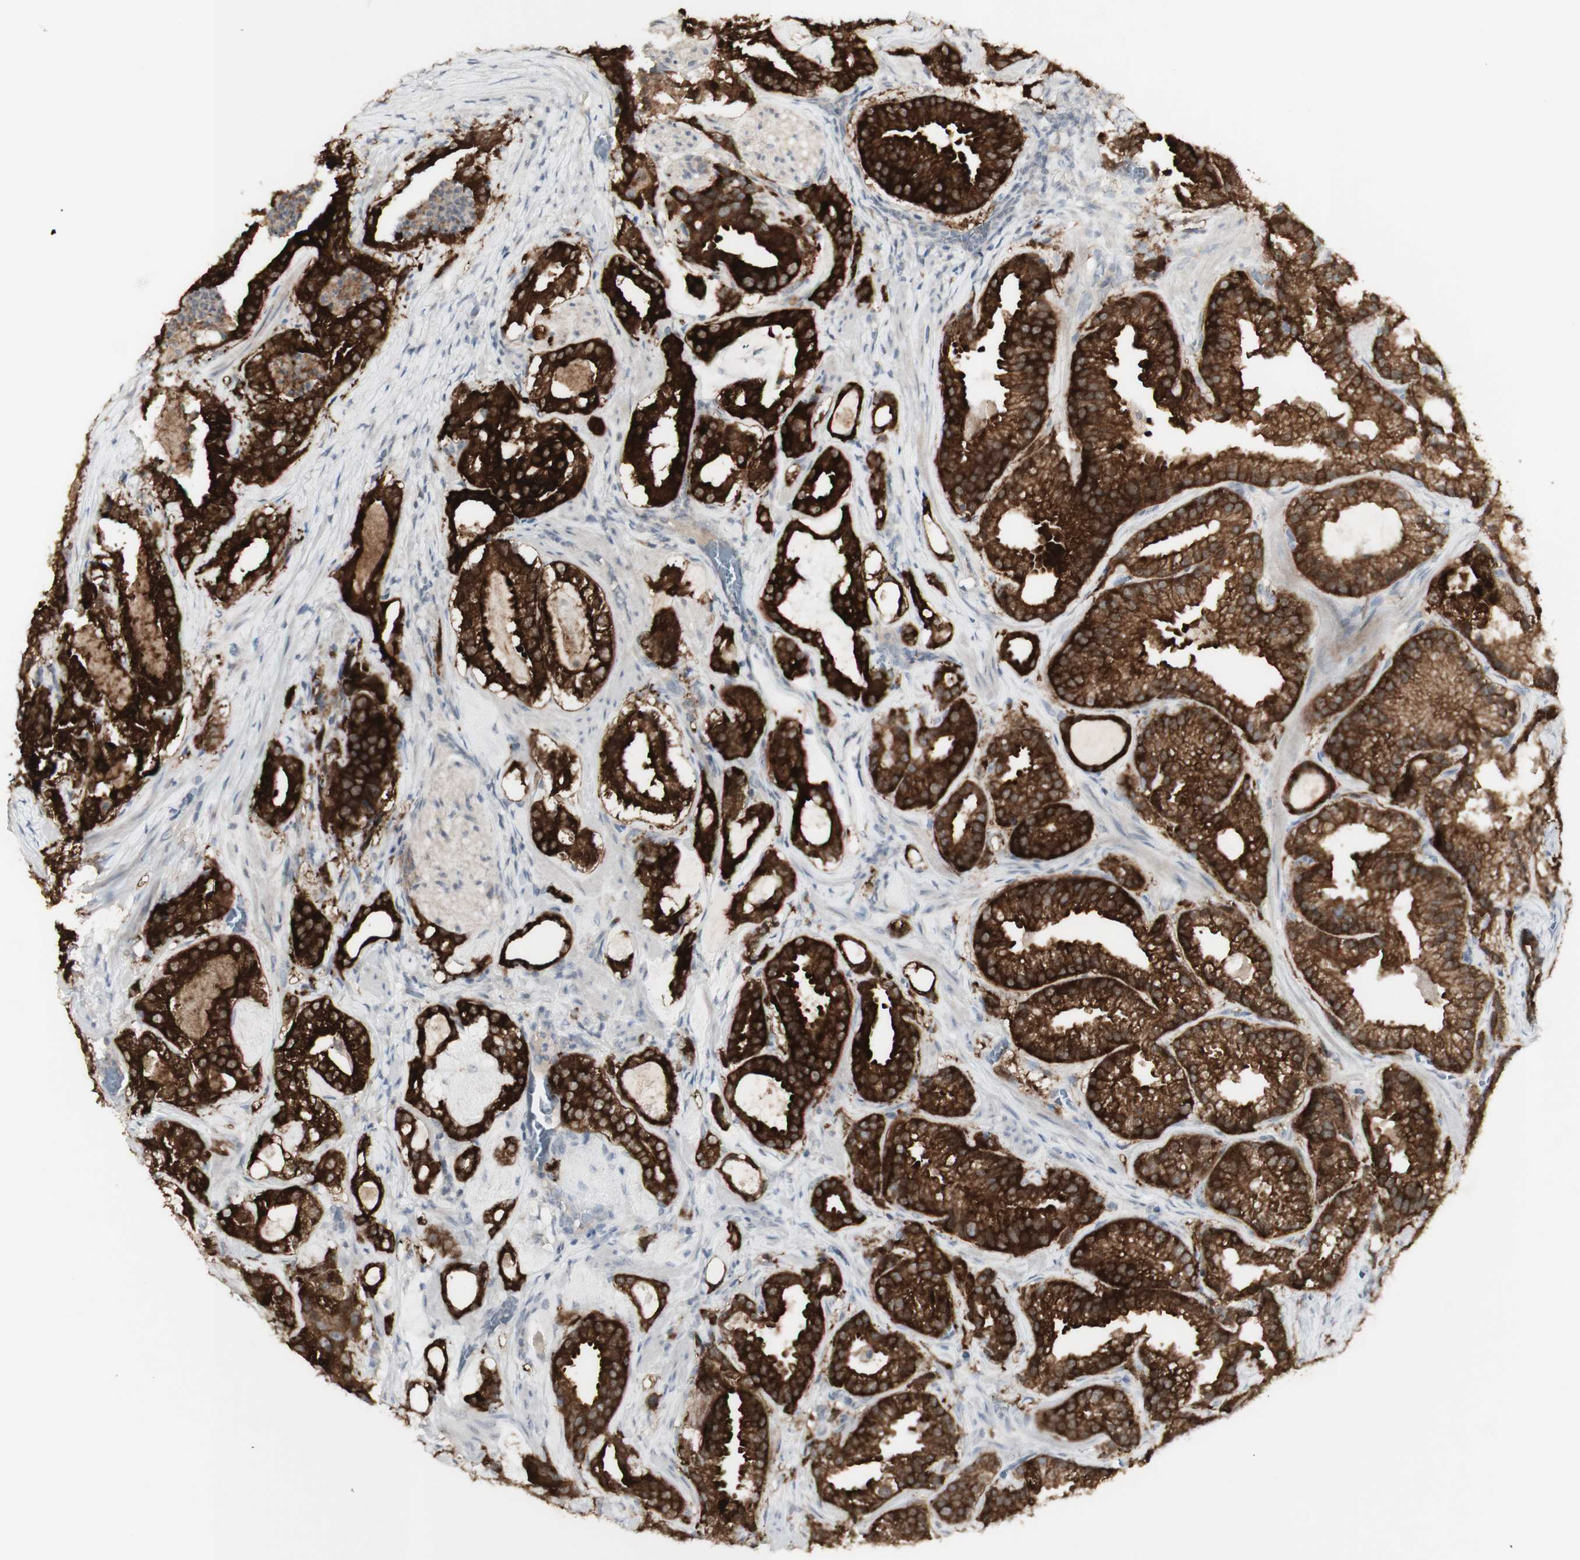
{"staining": {"intensity": "strong", "quantity": ">75%", "location": "cytoplasmic/membranous"}, "tissue": "prostate cancer", "cell_type": "Tumor cells", "image_type": "cancer", "snomed": [{"axis": "morphology", "description": "Adenocarcinoma, Low grade"}, {"axis": "topography", "description": "Prostate"}], "caption": "A high amount of strong cytoplasmic/membranous staining is seen in about >75% of tumor cells in prostate cancer (adenocarcinoma (low-grade)) tissue.", "gene": "C1orf116", "patient": {"sex": "male", "age": 59}}